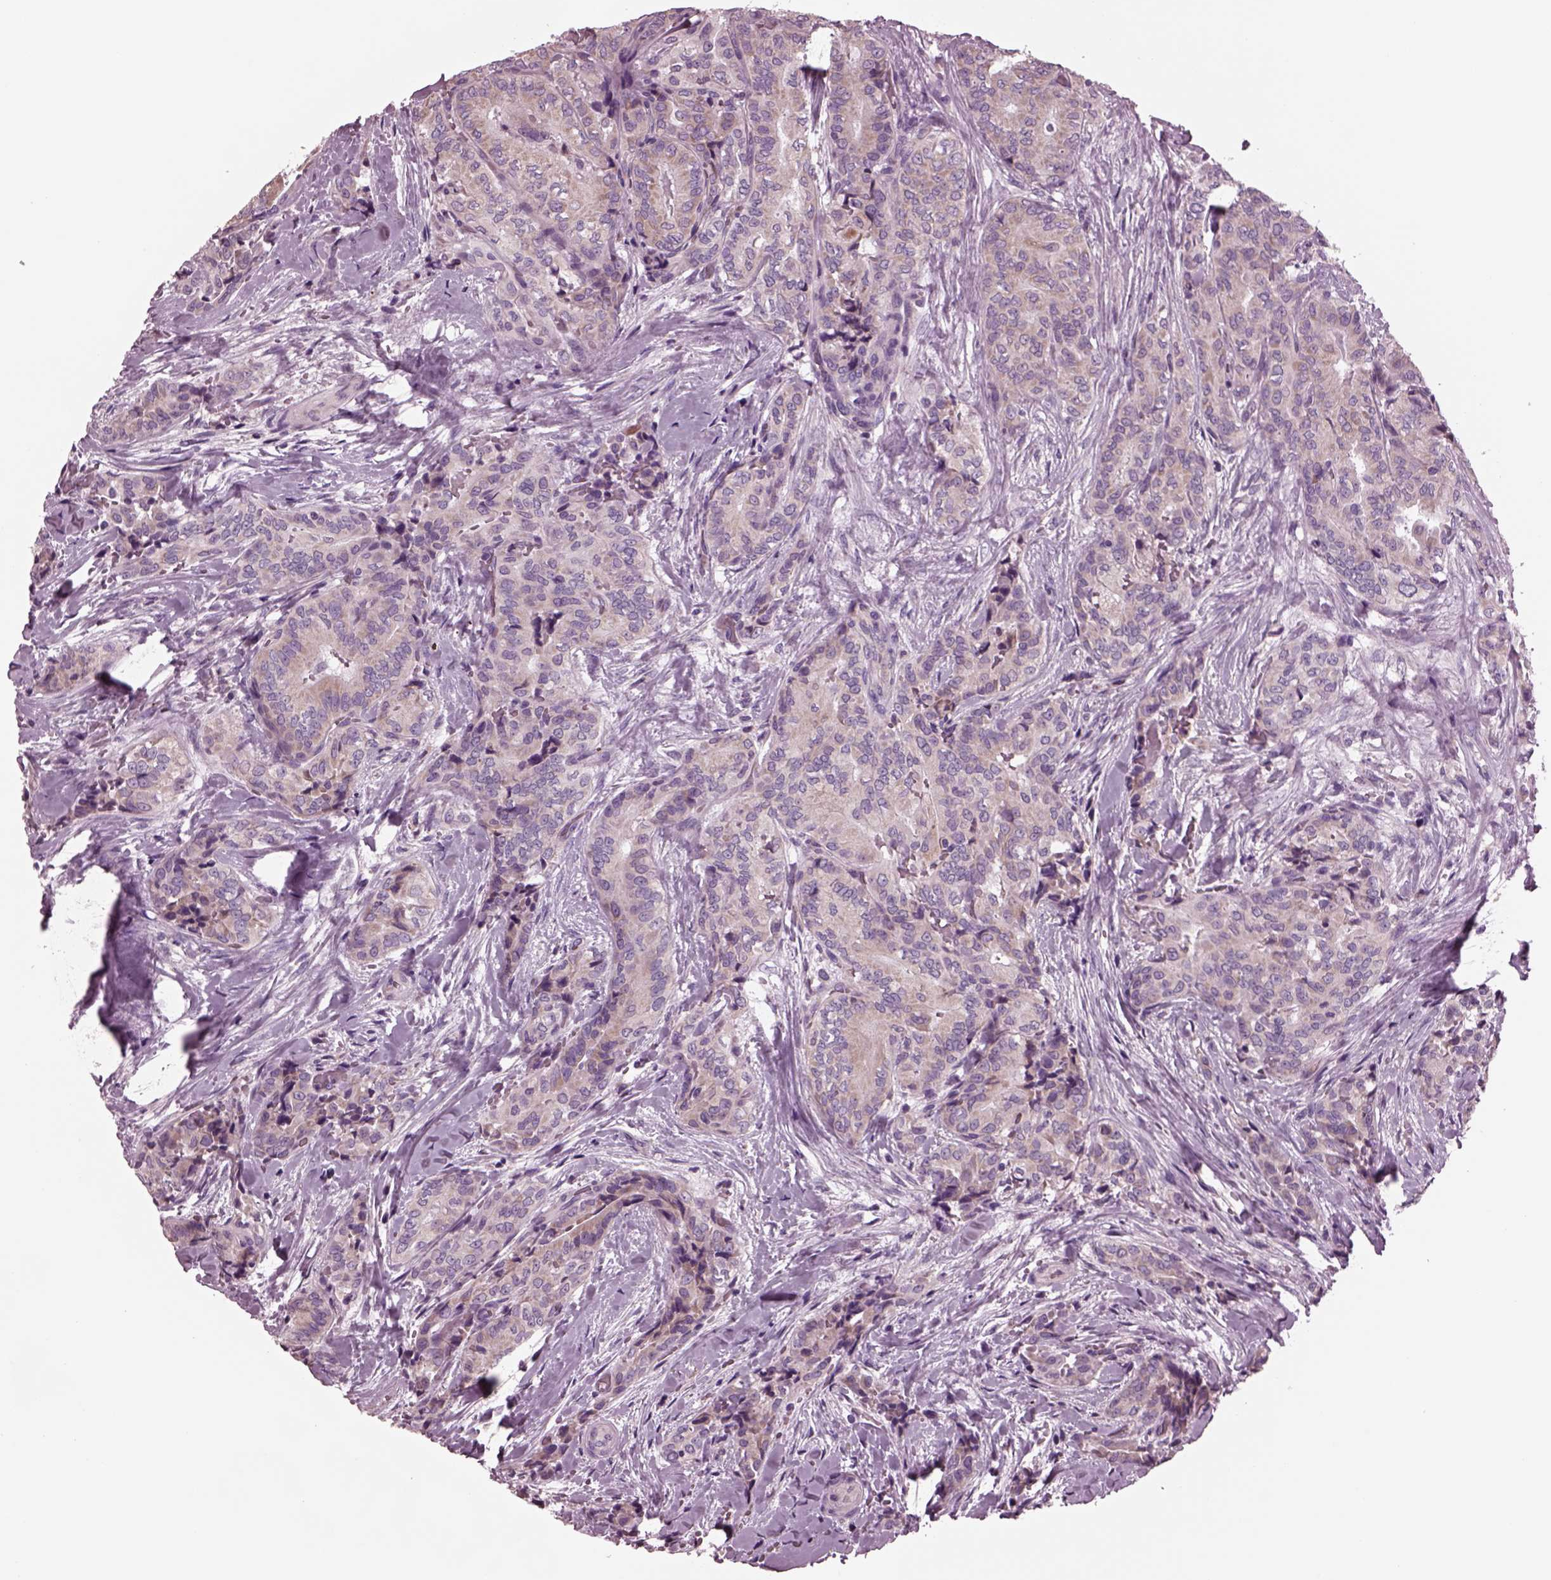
{"staining": {"intensity": "weak", "quantity": ">75%", "location": "cytoplasmic/membranous"}, "tissue": "thyroid cancer", "cell_type": "Tumor cells", "image_type": "cancer", "snomed": [{"axis": "morphology", "description": "Papillary adenocarcinoma, NOS"}, {"axis": "topography", "description": "Thyroid gland"}], "caption": "Immunohistochemical staining of human thyroid cancer (papillary adenocarcinoma) exhibits low levels of weak cytoplasmic/membranous protein staining in about >75% of tumor cells.", "gene": "AP4M1", "patient": {"sex": "male", "age": 61}}